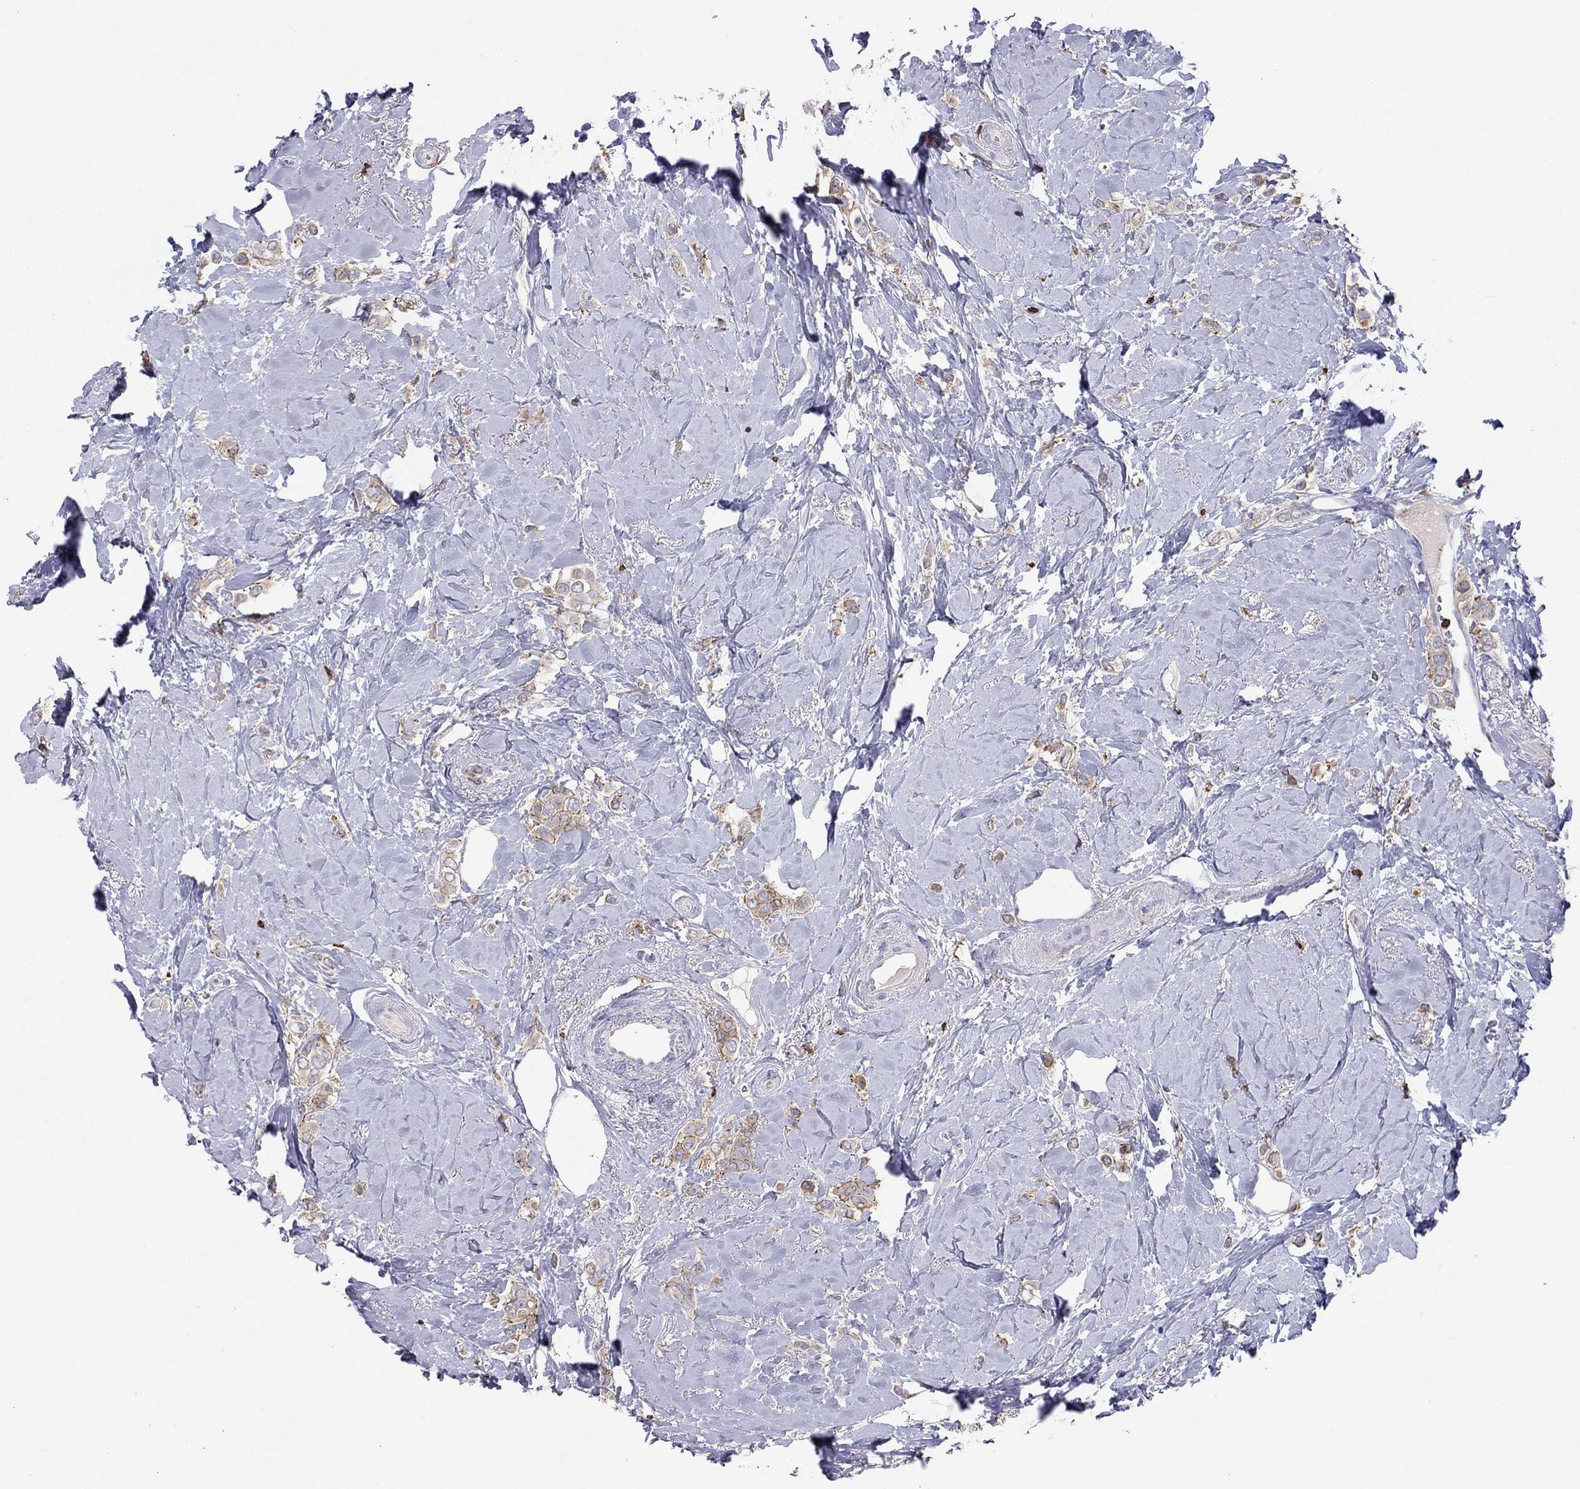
{"staining": {"intensity": "moderate", "quantity": "25%-75%", "location": "cytoplasmic/membranous"}, "tissue": "breast cancer", "cell_type": "Tumor cells", "image_type": "cancer", "snomed": [{"axis": "morphology", "description": "Lobular carcinoma"}, {"axis": "topography", "description": "Breast"}], "caption": "Moderate cytoplasmic/membranous positivity is appreciated in about 25%-75% of tumor cells in breast cancer (lobular carcinoma).", "gene": "MND1", "patient": {"sex": "female", "age": 66}}